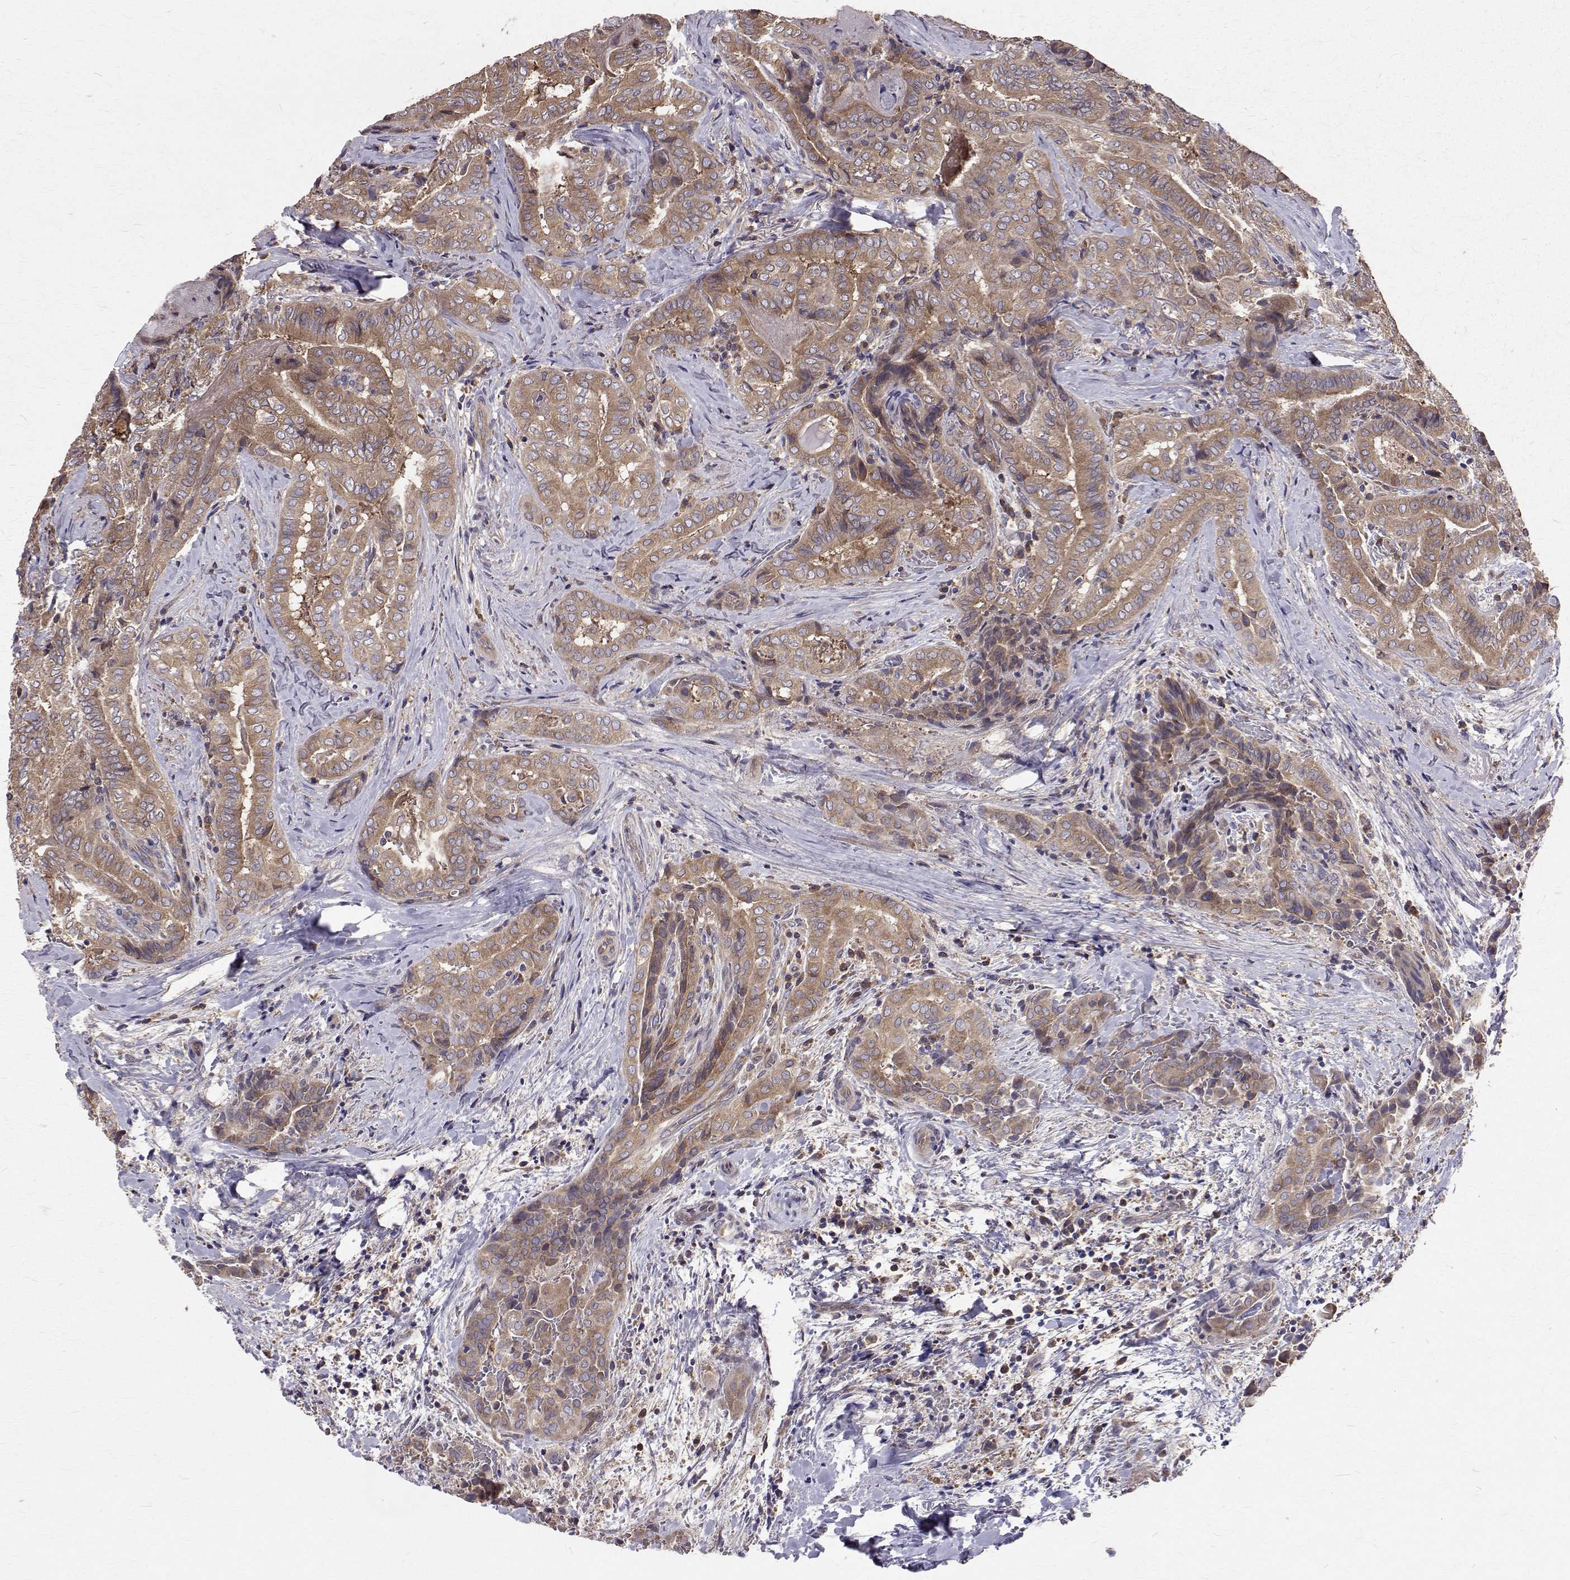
{"staining": {"intensity": "moderate", "quantity": ">75%", "location": "cytoplasmic/membranous"}, "tissue": "thyroid cancer", "cell_type": "Tumor cells", "image_type": "cancer", "snomed": [{"axis": "morphology", "description": "Papillary adenocarcinoma, NOS"}, {"axis": "topography", "description": "Thyroid gland"}], "caption": "The photomicrograph shows a brown stain indicating the presence of a protein in the cytoplasmic/membranous of tumor cells in thyroid cancer. The staining is performed using DAB brown chromogen to label protein expression. The nuclei are counter-stained blue using hematoxylin.", "gene": "FARSB", "patient": {"sex": "female", "age": 61}}